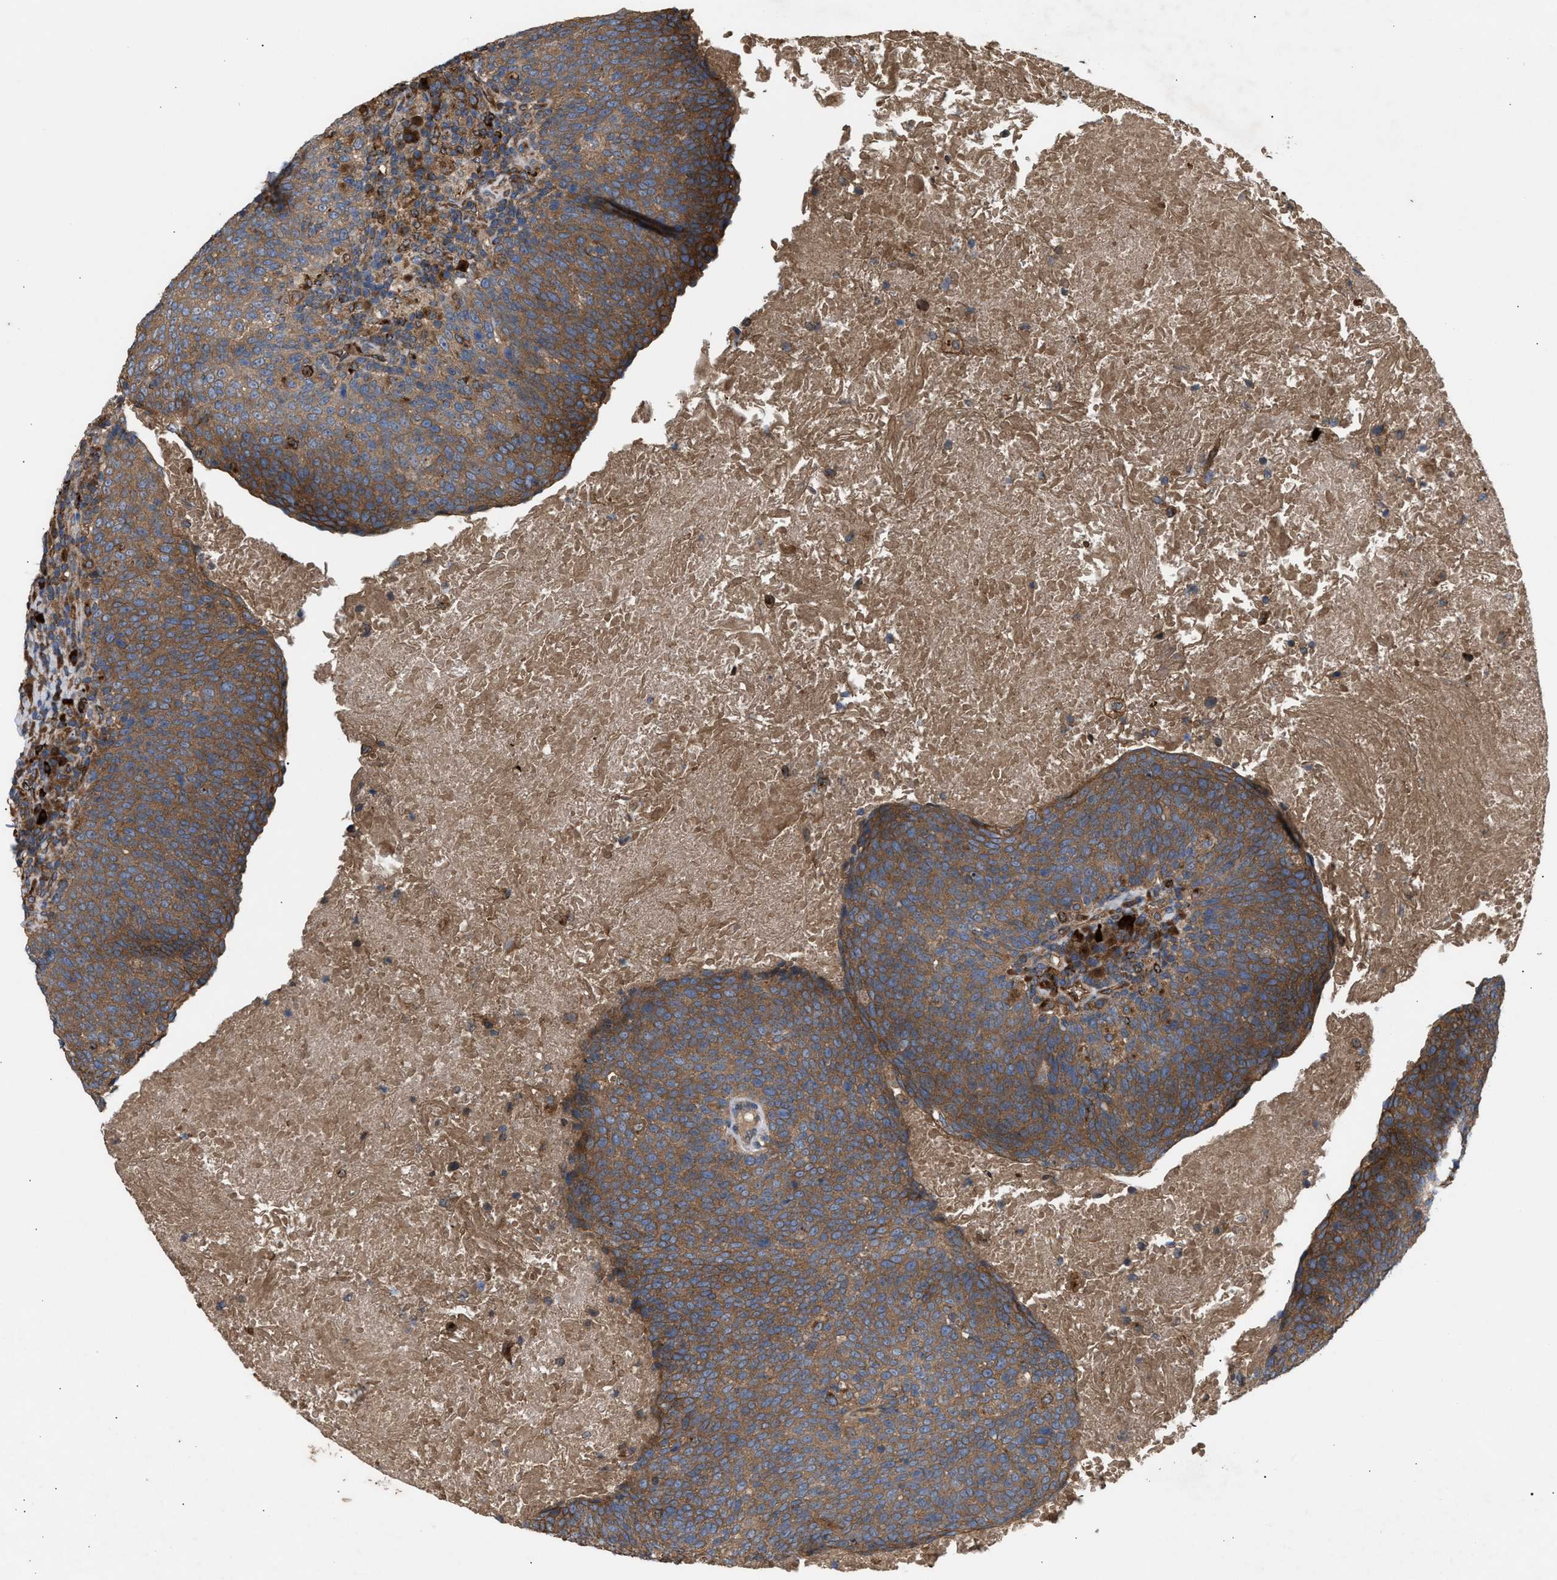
{"staining": {"intensity": "moderate", "quantity": ">75%", "location": "cytoplasmic/membranous"}, "tissue": "head and neck cancer", "cell_type": "Tumor cells", "image_type": "cancer", "snomed": [{"axis": "morphology", "description": "Squamous cell carcinoma, NOS"}, {"axis": "morphology", "description": "Squamous cell carcinoma, metastatic, NOS"}, {"axis": "topography", "description": "Lymph node"}, {"axis": "topography", "description": "Head-Neck"}], "caption": "Head and neck metastatic squamous cell carcinoma stained with a protein marker demonstrates moderate staining in tumor cells.", "gene": "GCC1", "patient": {"sex": "male", "age": 62}}